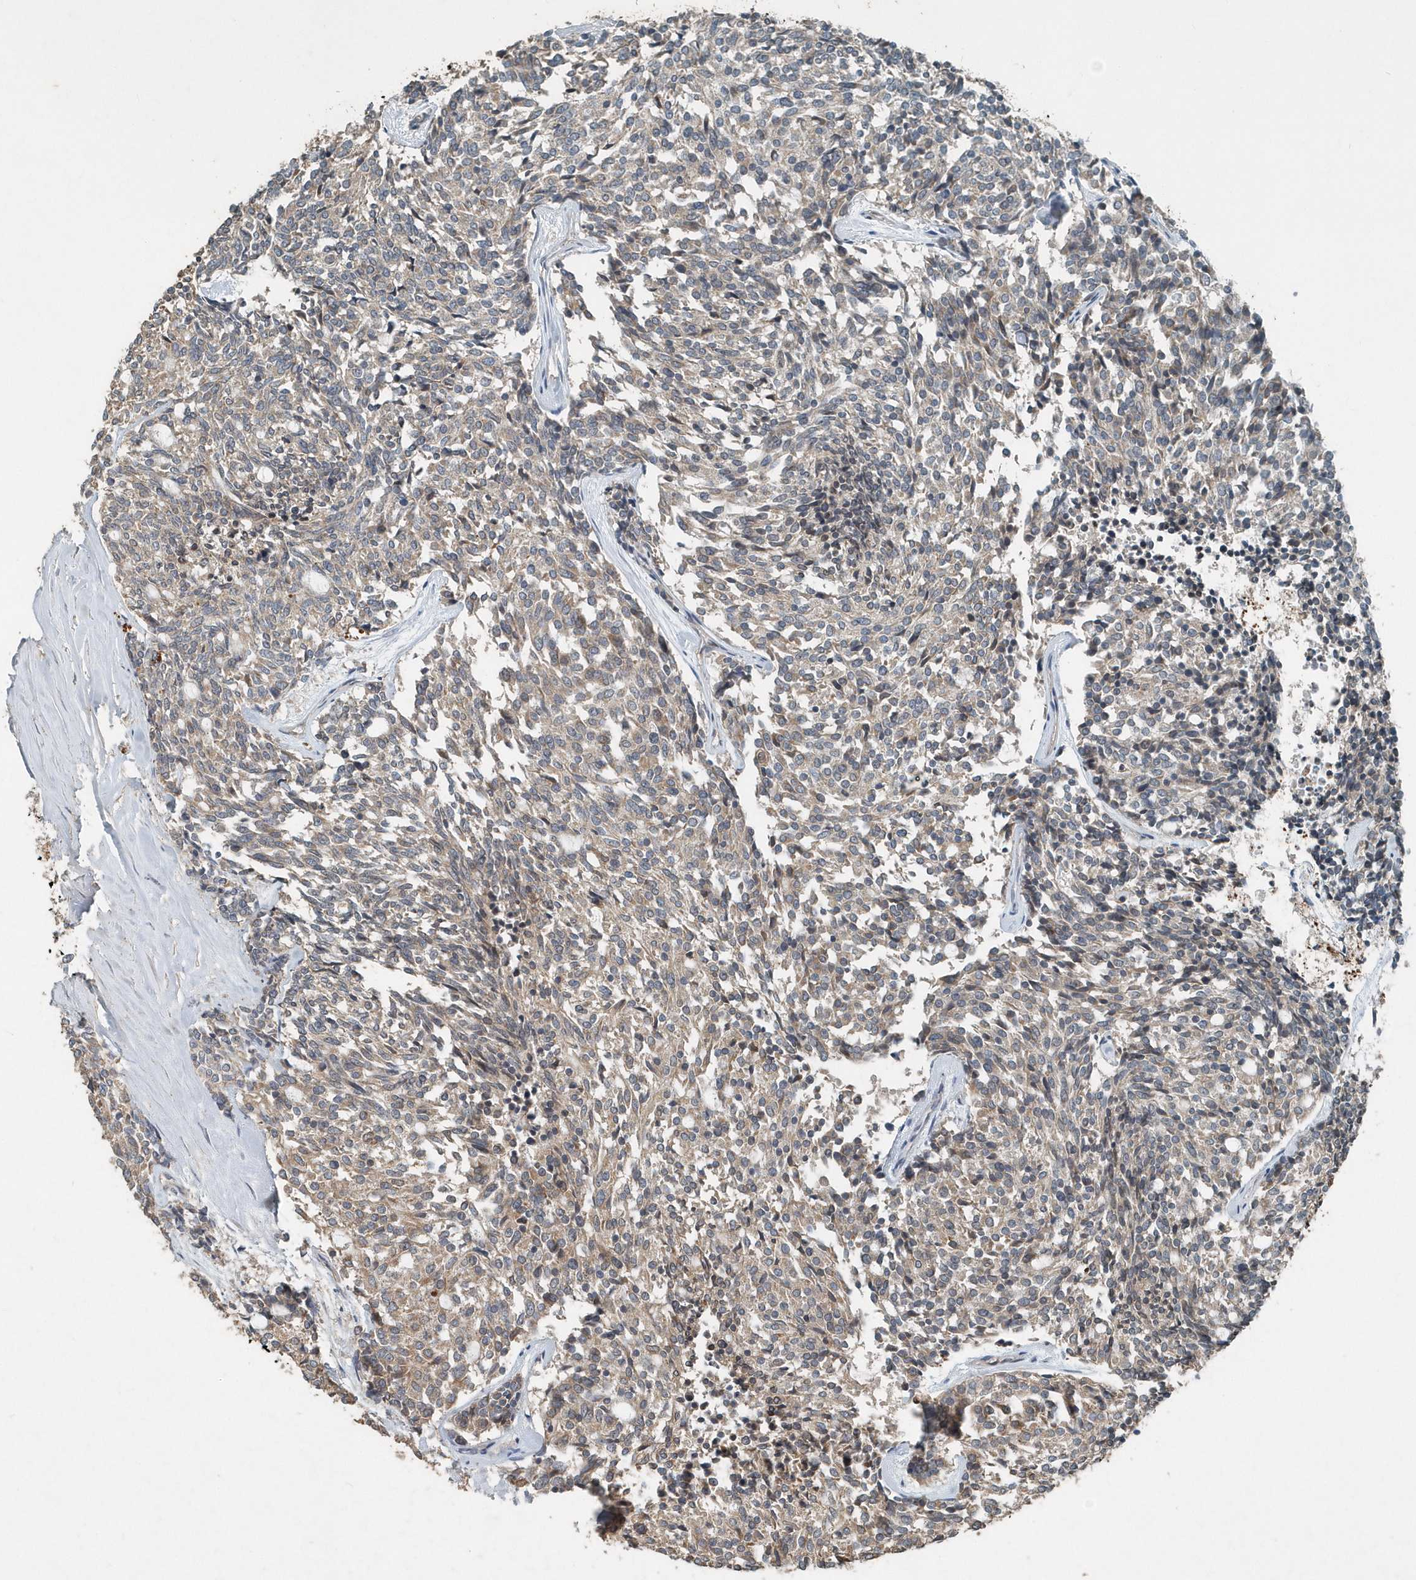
{"staining": {"intensity": "weak", "quantity": "25%-75%", "location": "cytoplasmic/membranous"}, "tissue": "carcinoid", "cell_type": "Tumor cells", "image_type": "cancer", "snomed": [{"axis": "morphology", "description": "Carcinoid, malignant, NOS"}, {"axis": "topography", "description": "Pancreas"}], "caption": "The photomicrograph displays immunohistochemical staining of carcinoid (malignant). There is weak cytoplasmic/membranous staining is present in about 25%-75% of tumor cells. Nuclei are stained in blue.", "gene": "SCFD2", "patient": {"sex": "female", "age": 54}}